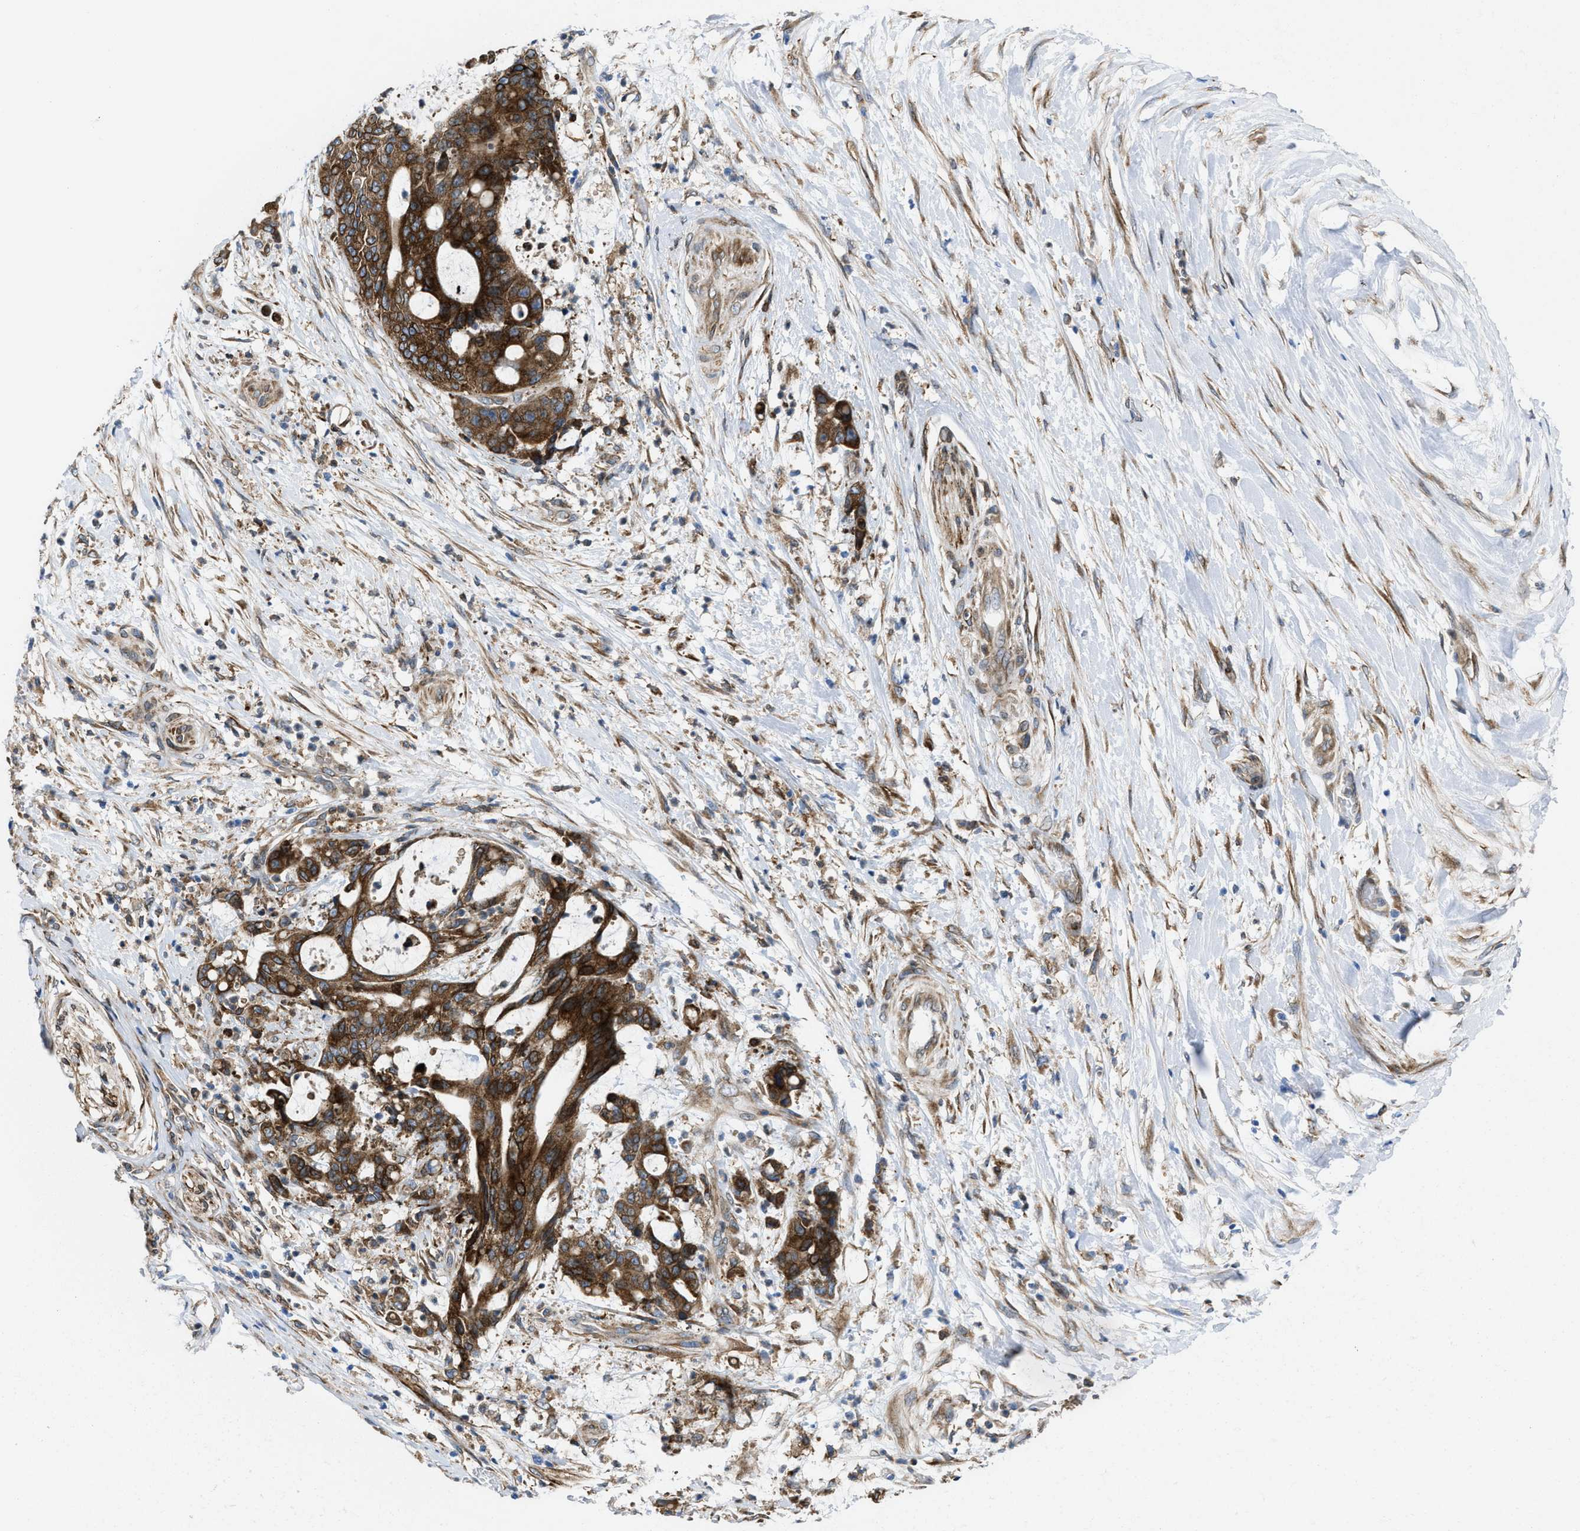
{"staining": {"intensity": "strong", "quantity": ">75%", "location": "cytoplasmic/membranous"}, "tissue": "liver cancer", "cell_type": "Tumor cells", "image_type": "cancer", "snomed": [{"axis": "morphology", "description": "Normal tissue, NOS"}, {"axis": "morphology", "description": "Cholangiocarcinoma"}, {"axis": "topography", "description": "Liver"}, {"axis": "topography", "description": "Peripheral nerve tissue"}], "caption": "Liver cancer (cholangiocarcinoma) stained with a brown dye reveals strong cytoplasmic/membranous positive staining in approximately >75% of tumor cells.", "gene": "ERLIN2", "patient": {"sex": "female", "age": 73}}